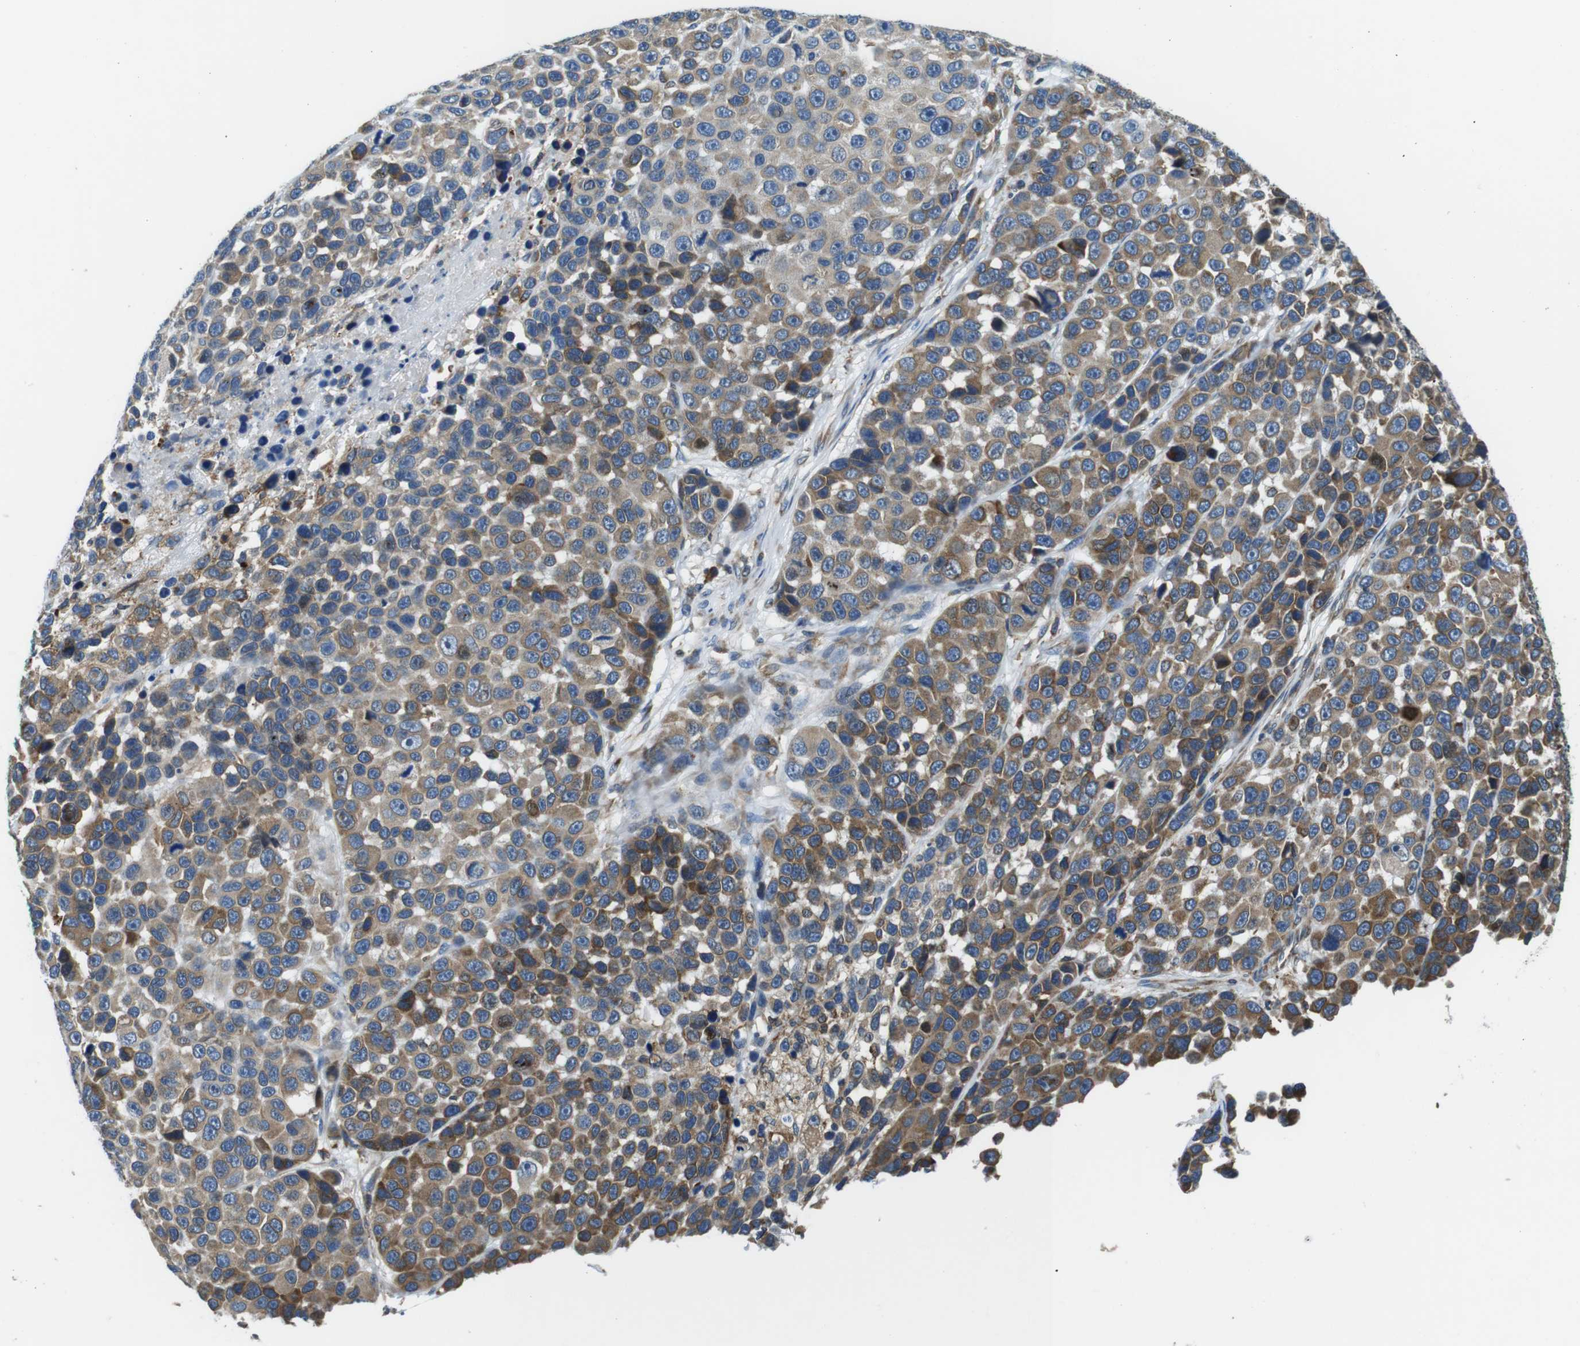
{"staining": {"intensity": "moderate", "quantity": "25%-75%", "location": "cytoplasmic/membranous"}, "tissue": "melanoma", "cell_type": "Tumor cells", "image_type": "cancer", "snomed": [{"axis": "morphology", "description": "Malignant melanoma, NOS"}, {"axis": "topography", "description": "Skin"}], "caption": "Immunohistochemical staining of human malignant melanoma demonstrates medium levels of moderate cytoplasmic/membranous positivity in about 25%-75% of tumor cells. Using DAB (3,3'-diaminobenzidine) (brown) and hematoxylin (blue) stains, captured at high magnification using brightfield microscopy.", "gene": "UGGT1", "patient": {"sex": "male", "age": 53}}